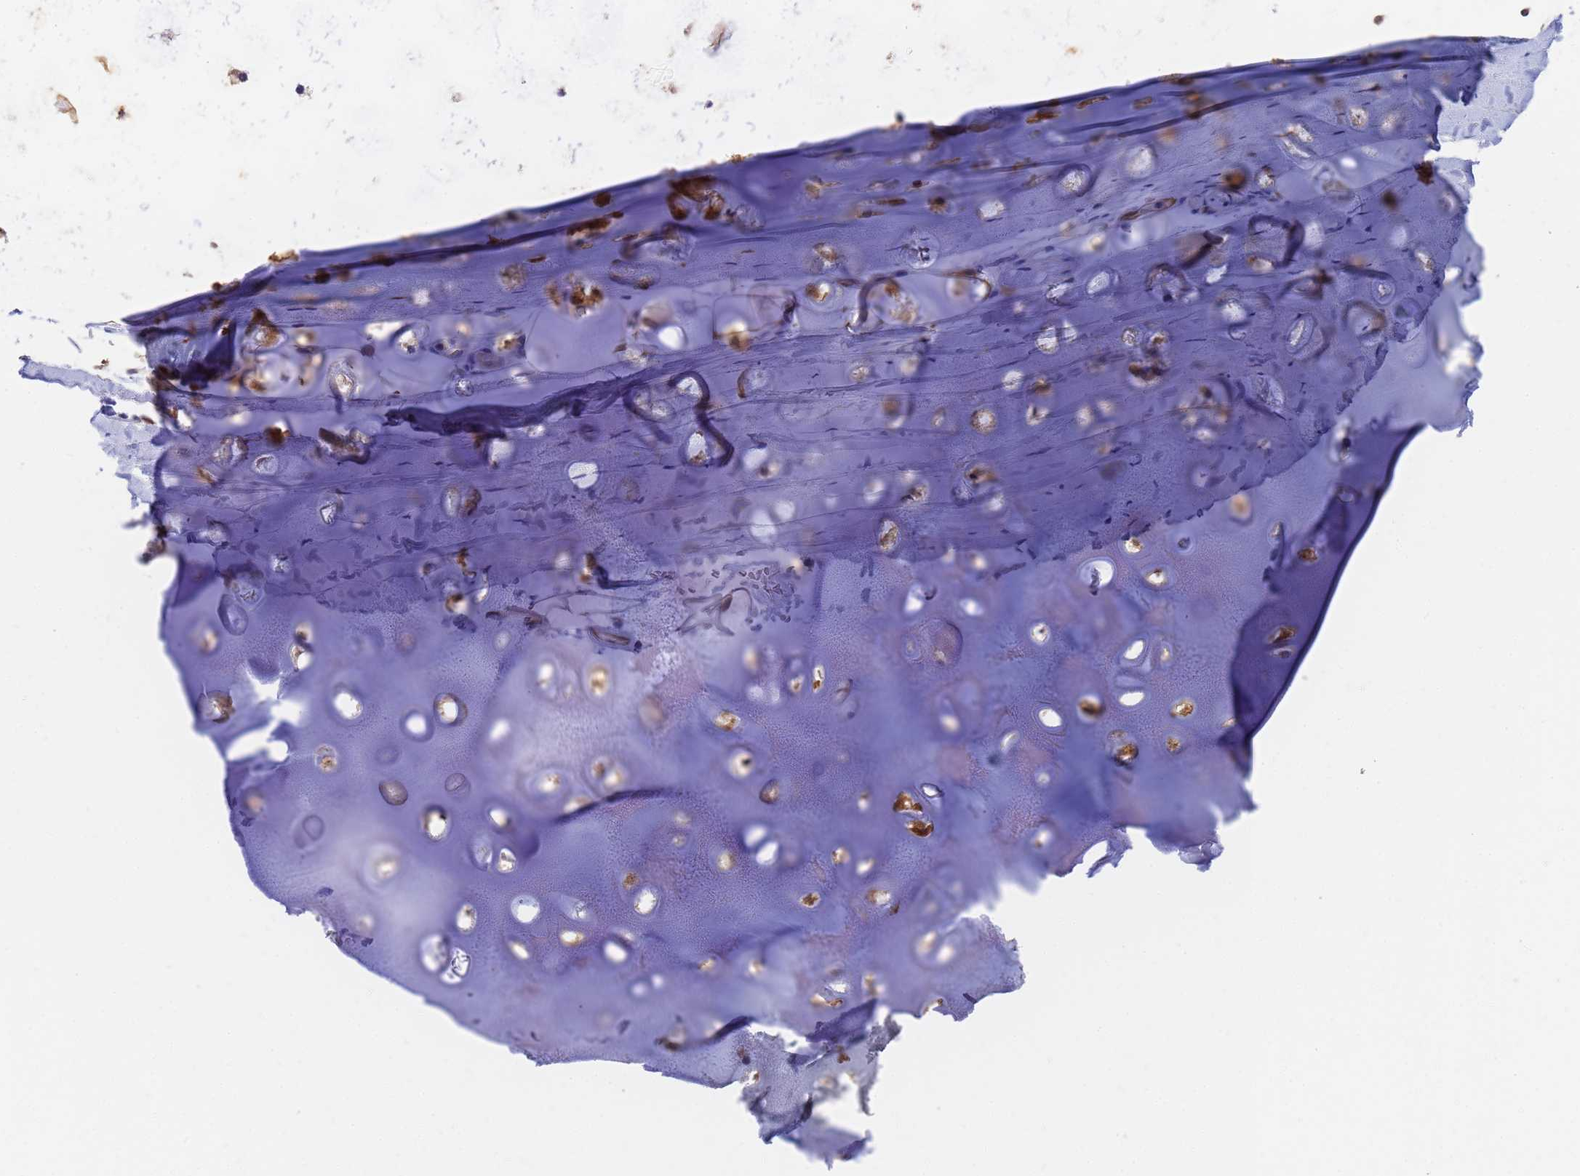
{"staining": {"intensity": "weak", "quantity": "25%-75%", "location": "cytoplasmic/membranous"}, "tissue": "adipose tissue", "cell_type": "Adipocytes", "image_type": "normal", "snomed": [{"axis": "morphology", "description": "Normal tissue, NOS"}, {"axis": "topography", "description": "Lymph node"}, {"axis": "topography", "description": "Bronchus"}], "caption": "Immunohistochemical staining of normal adipose tissue displays low levels of weak cytoplasmic/membranous expression in about 25%-75% of adipocytes.", "gene": "GCHFR", "patient": {"sex": "male", "age": 63}}